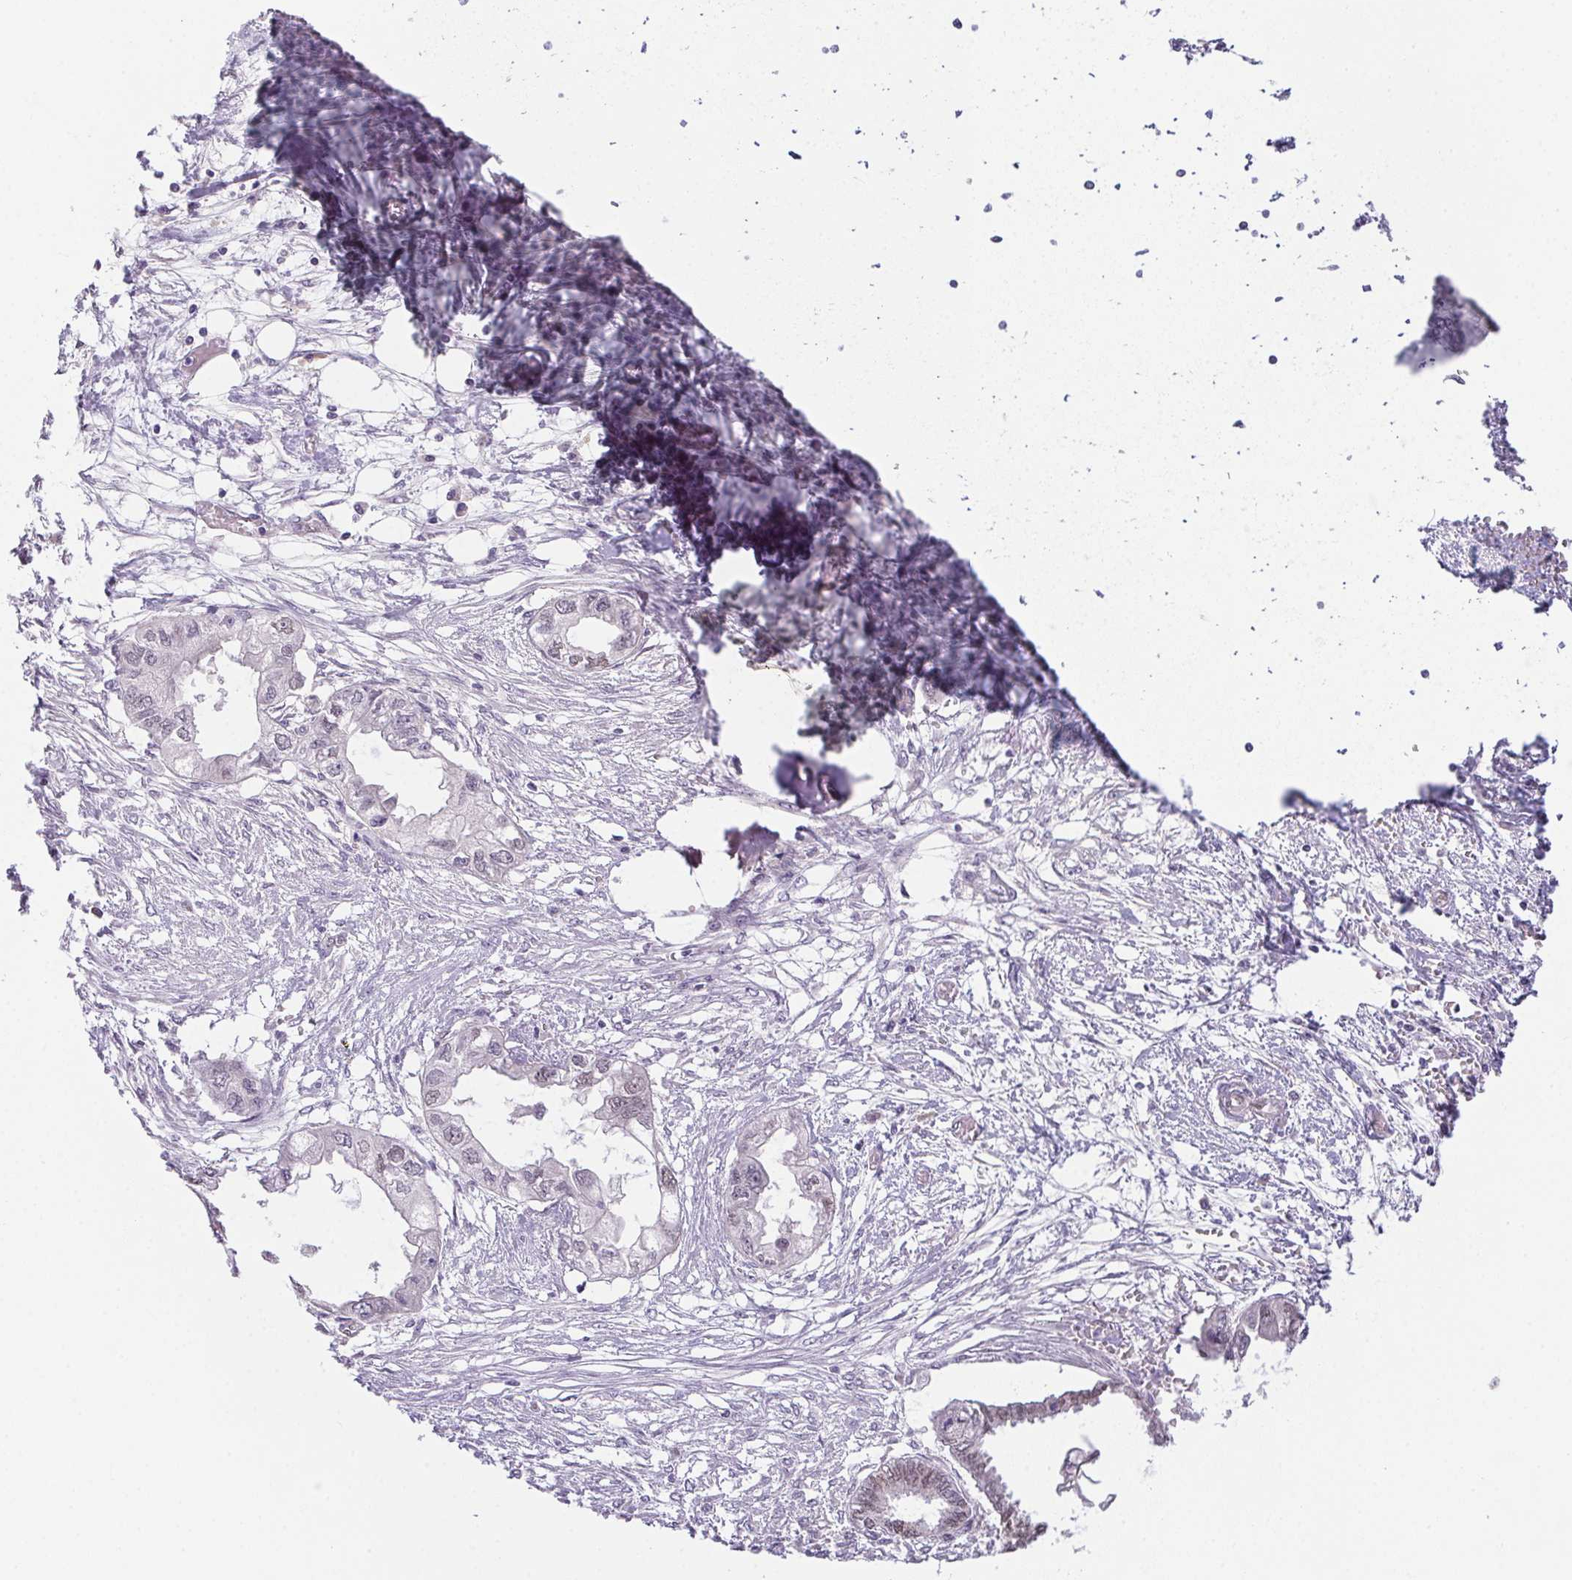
{"staining": {"intensity": "weak", "quantity": "<25%", "location": "nuclear"}, "tissue": "endometrial cancer", "cell_type": "Tumor cells", "image_type": "cancer", "snomed": [{"axis": "morphology", "description": "Adenocarcinoma, NOS"}, {"axis": "morphology", "description": "Adenocarcinoma, metastatic, NOS"}, {"axis": "topography", "description": "Adipose tissue"}, {"axis": "topography", "description": "Endometrium"}], "caption": "Tumor cells show no significant expression in endometrial cancer (metastatic adenocarcinoma).", "gene": "SP9", "patient": {"sex": "female", "age": 67}}